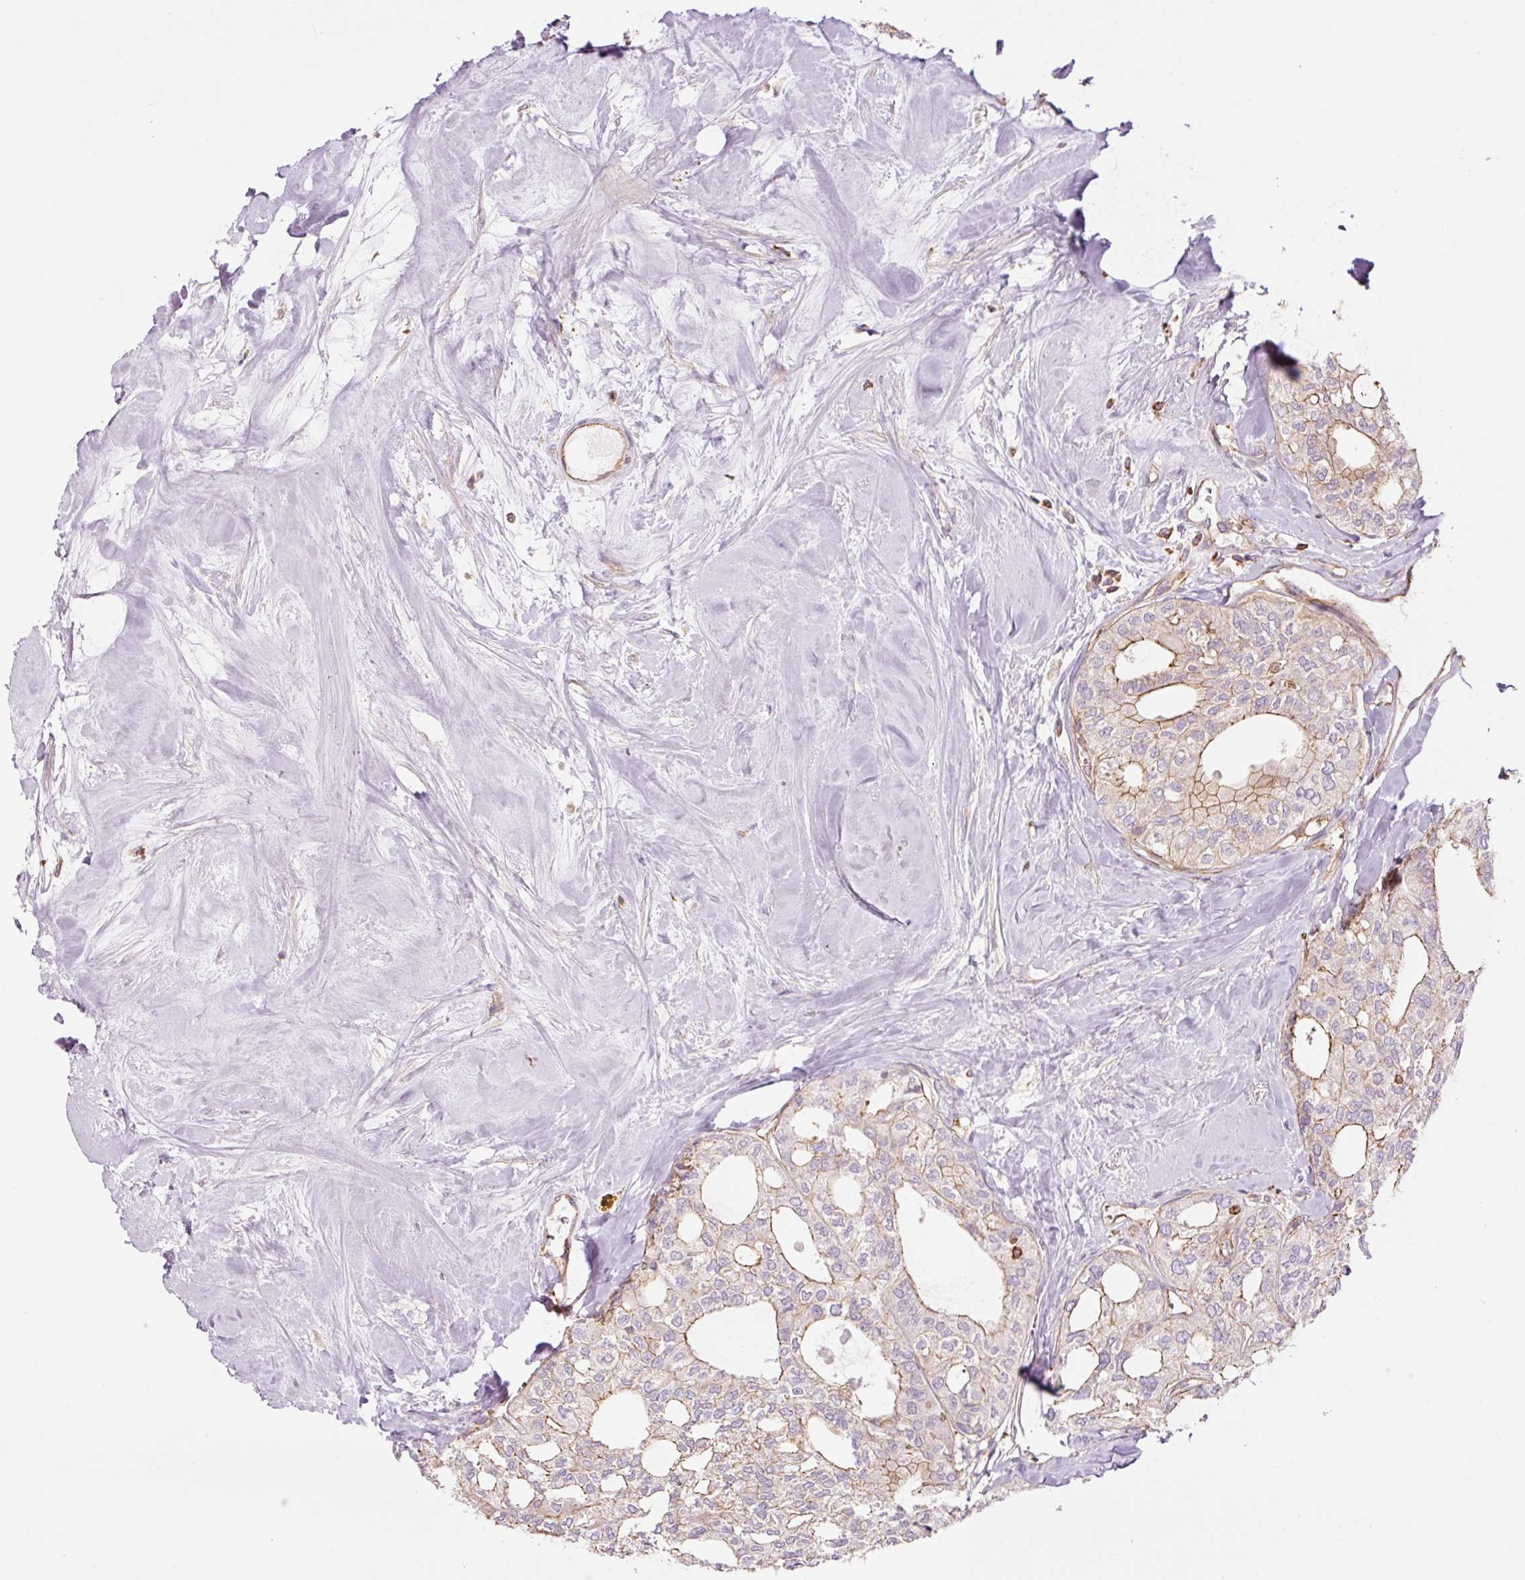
{"staining": {"intensity": "moderate", "quantity": "<25%", "location": "cytoplasmic/membranous"}, "tissue": "thyroid cancer", "cell_type": "Tumor cells", "image_type": "cancer", "snomed": [{"axis": "morphology", "description": "Follicular adenoma carcinoma, NOS"}, {"axis": "topography", "description": "Thyroid gland"}], "caption": "Immunohistochemistry (IHC) staining of thyroid cancer (follicular adenoma carcinoma), which exhibits low levels of moderate cytoplasmic/membranous expression in approximately <25% of tumor cells indicating moderate cytoplasmic/membranous protein positivity. The staining was performed using DAB (brown) for protein detection and nuclei were counterstained in hematoxylin (blue).", "gene": "PPP1R1B", "patient": {"sex": "male", "age": 75}}